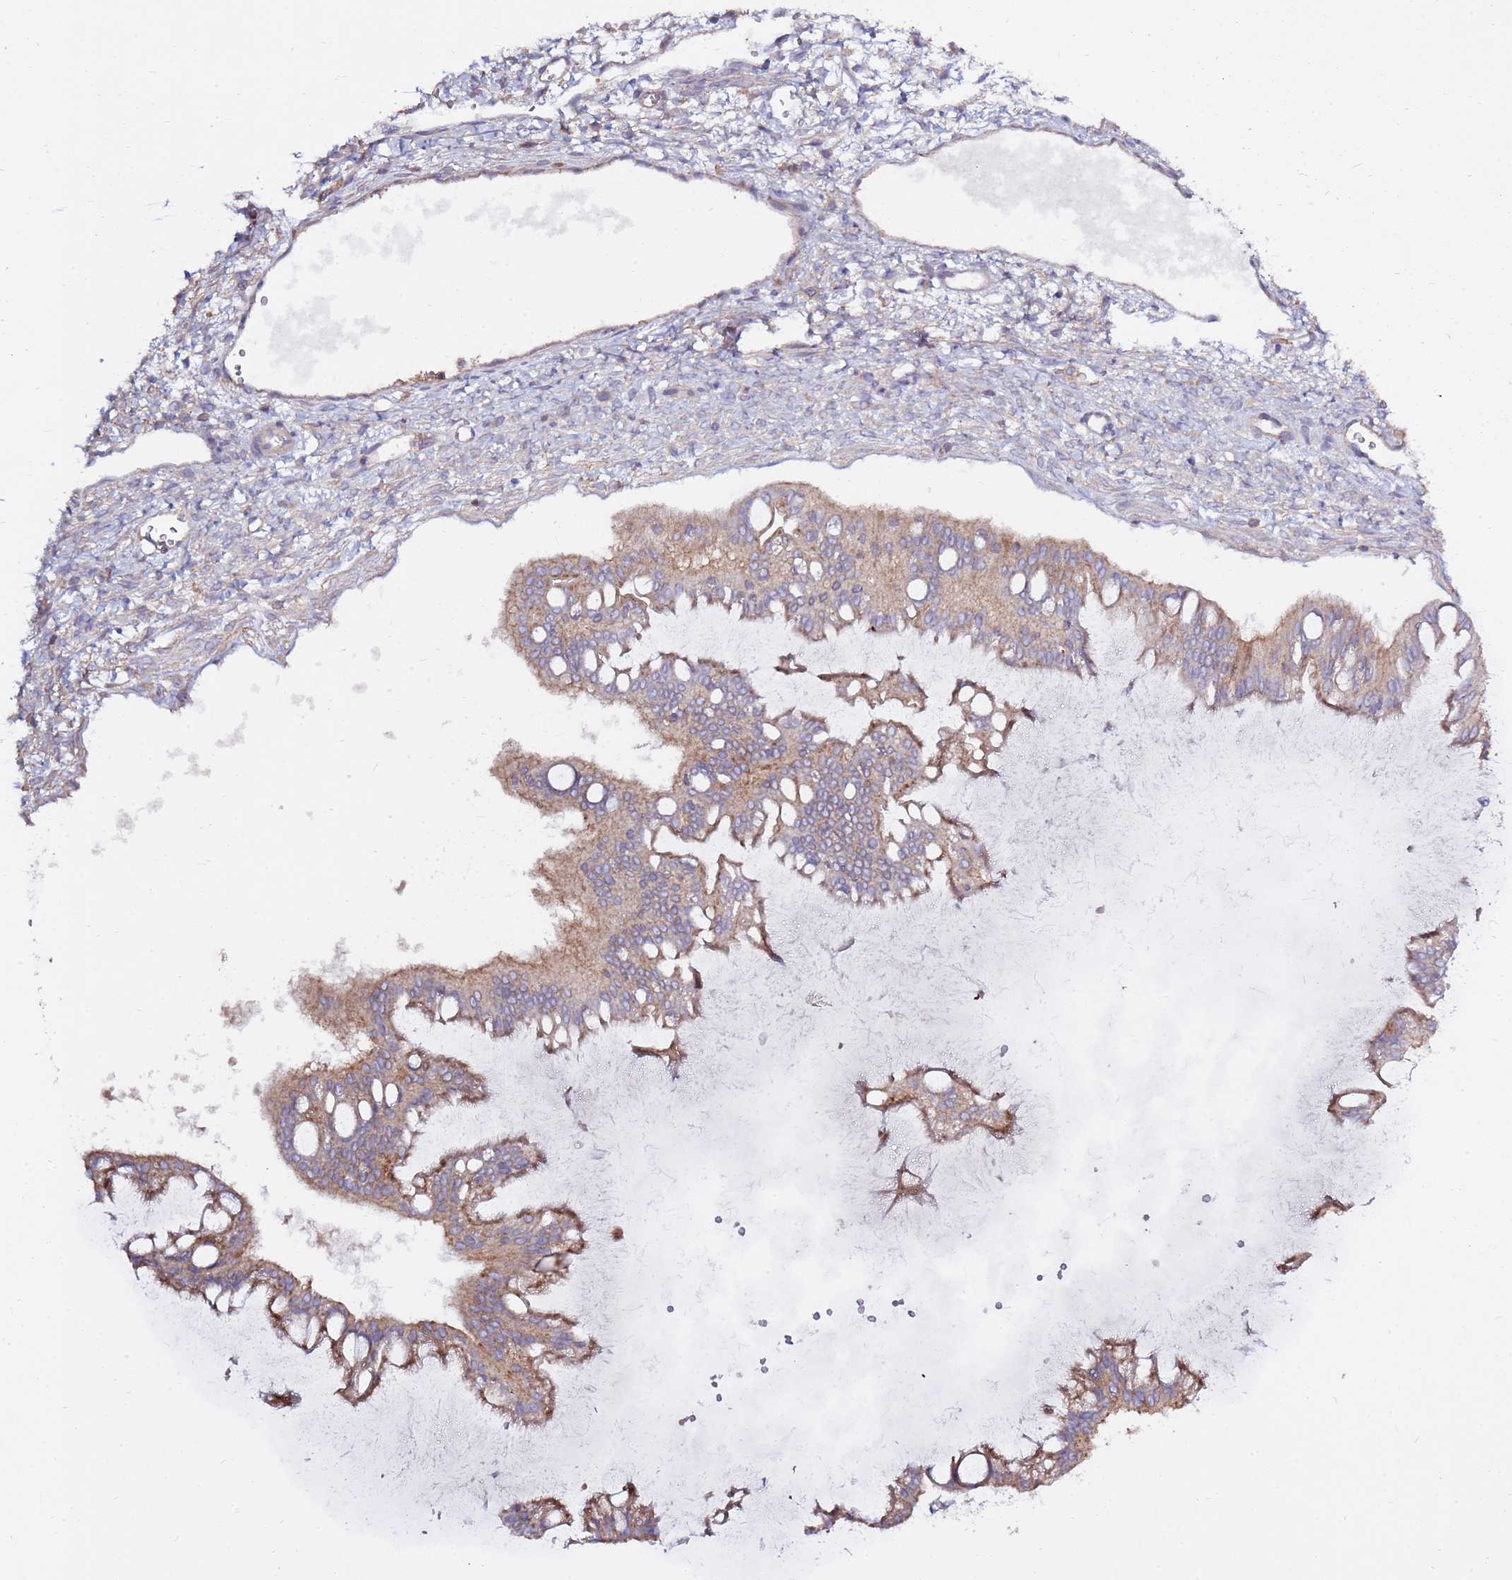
{"staining": {"intensity": "moderate", "quantity": "25%-75%", "location": "cytoplasmic/membranous"}, "tissue": "ovarian cancer", "cell_type": "Tumor cells", "image_type": "cancer", "snomed": [{"axis": "morphology", "description": "Cystadenocarcinoma, mucinous, NOS"}, {"axis": "topography", "description": "Ovary"}], "caption": "An image of ovarian mucinous cystadenocarcinoma stained for a protein demonstrates moderate cytoplasmic/membranous brown staining in tumor cells. Using DAB (3,3'-diaminobenzidine) (brown) and hematoxylin (blue) stains, captured at high magnification using brightfield microscopy.", "gene": "EVA1B", "patient": {"sex": "female", "age": 73}}